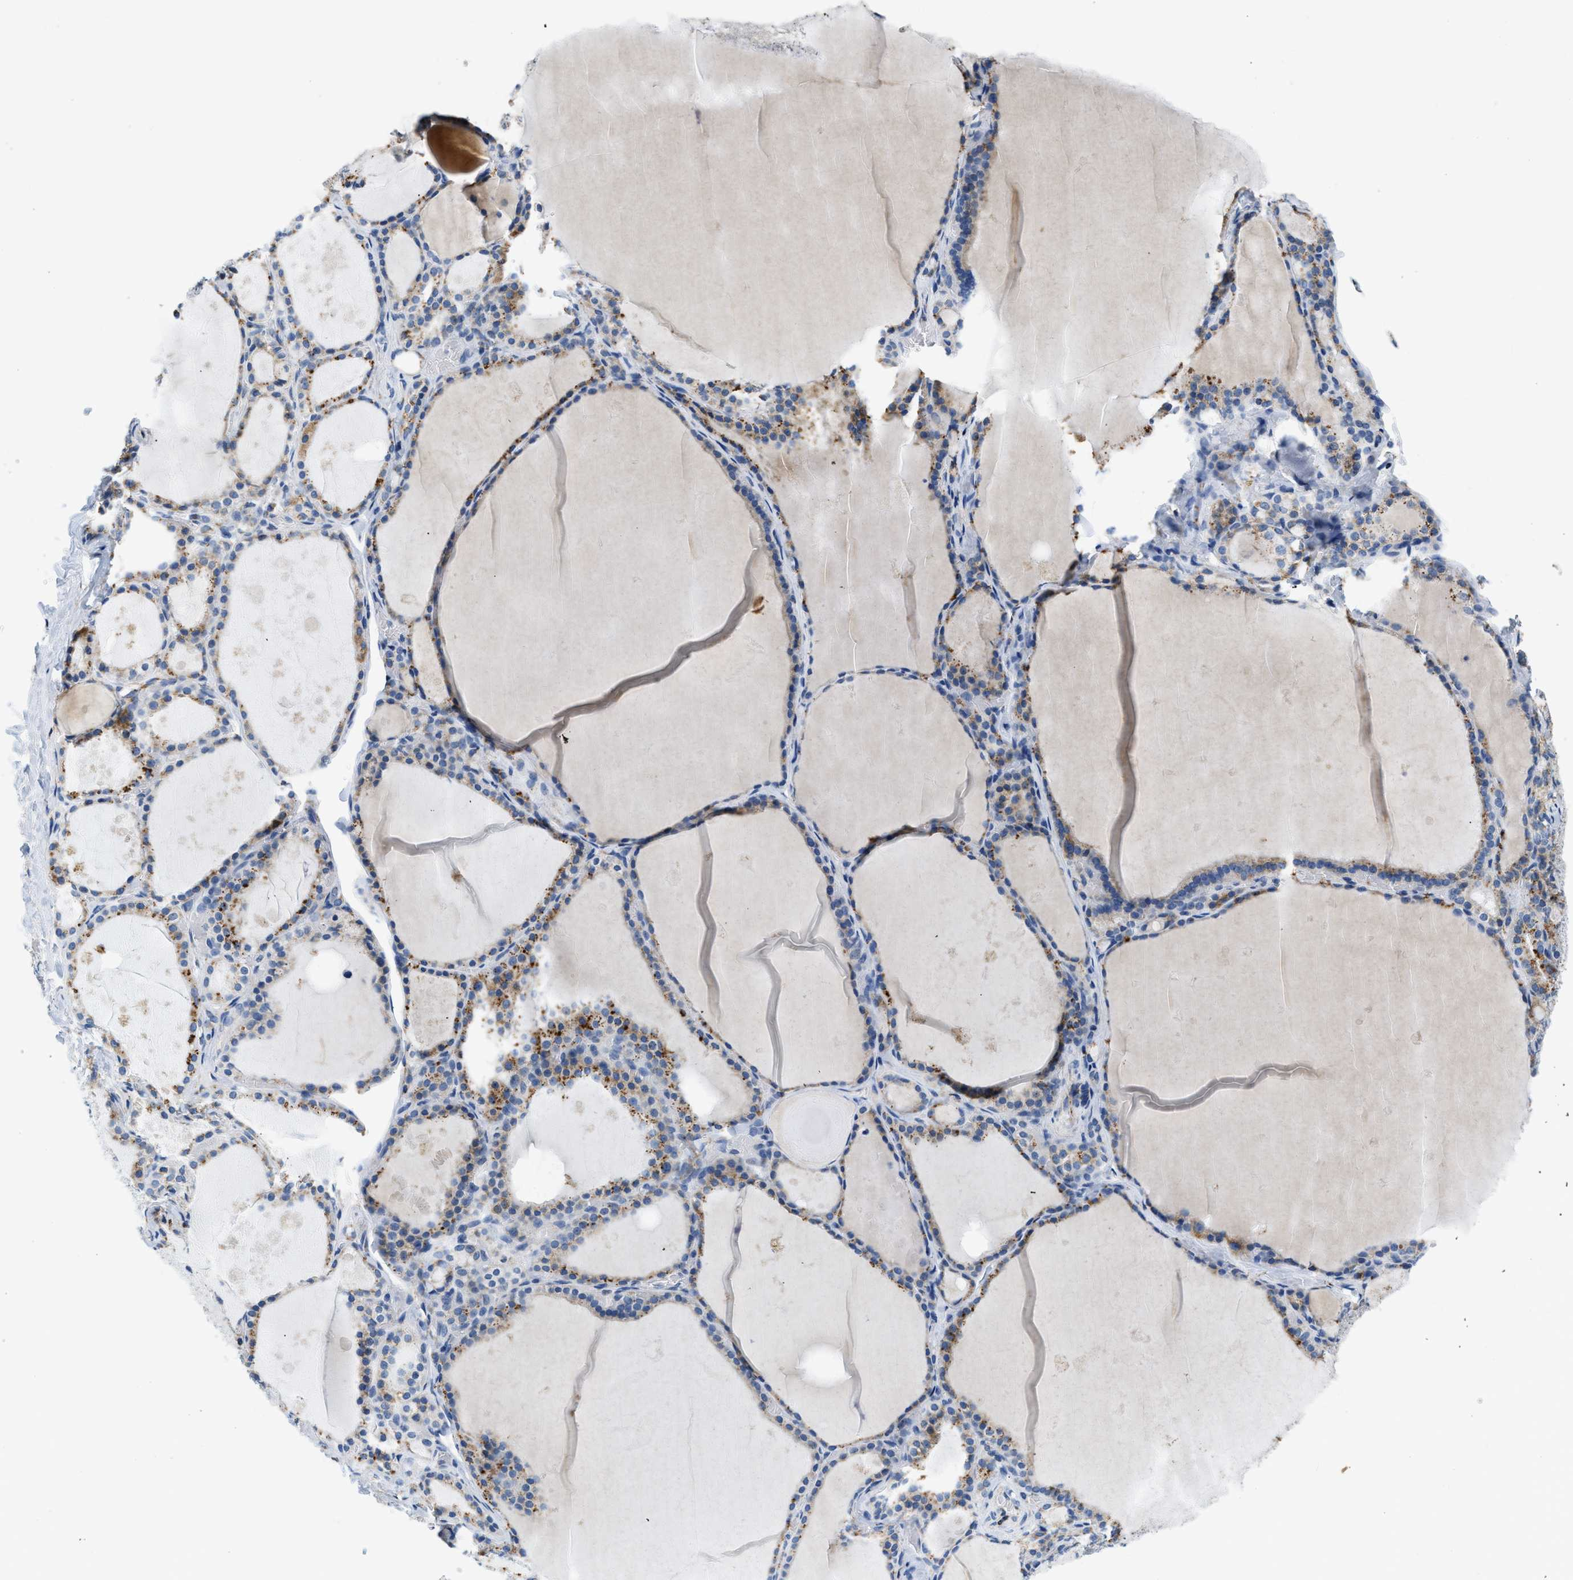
{"staining": {"intensity": "moderate", "quantity": "<25%", "location": "cytoplasmic/membranous"}, "tissue": "thyroid gland", "cell_type": "Glandular cells", "image_type": "normal", "snomed": [{"axis": "morphology", "description": "Normal tissue, NOS"}, {"axis": "topography", "description": "Thyroid gland"}], "caption": "High-magnification brightfield microscopy of benign thyroid gland stained with DAB (brown) and counterstained with hematoxylin (blue). glandular cells exhibit moderate cytoplasmic/membranous expression is seen in approximately<25% of cells. The protein is shown in brown color, while the nuclei are stained blue.", "gene": "SFXN1", "patient": {"sex": "male", "age": 56}}